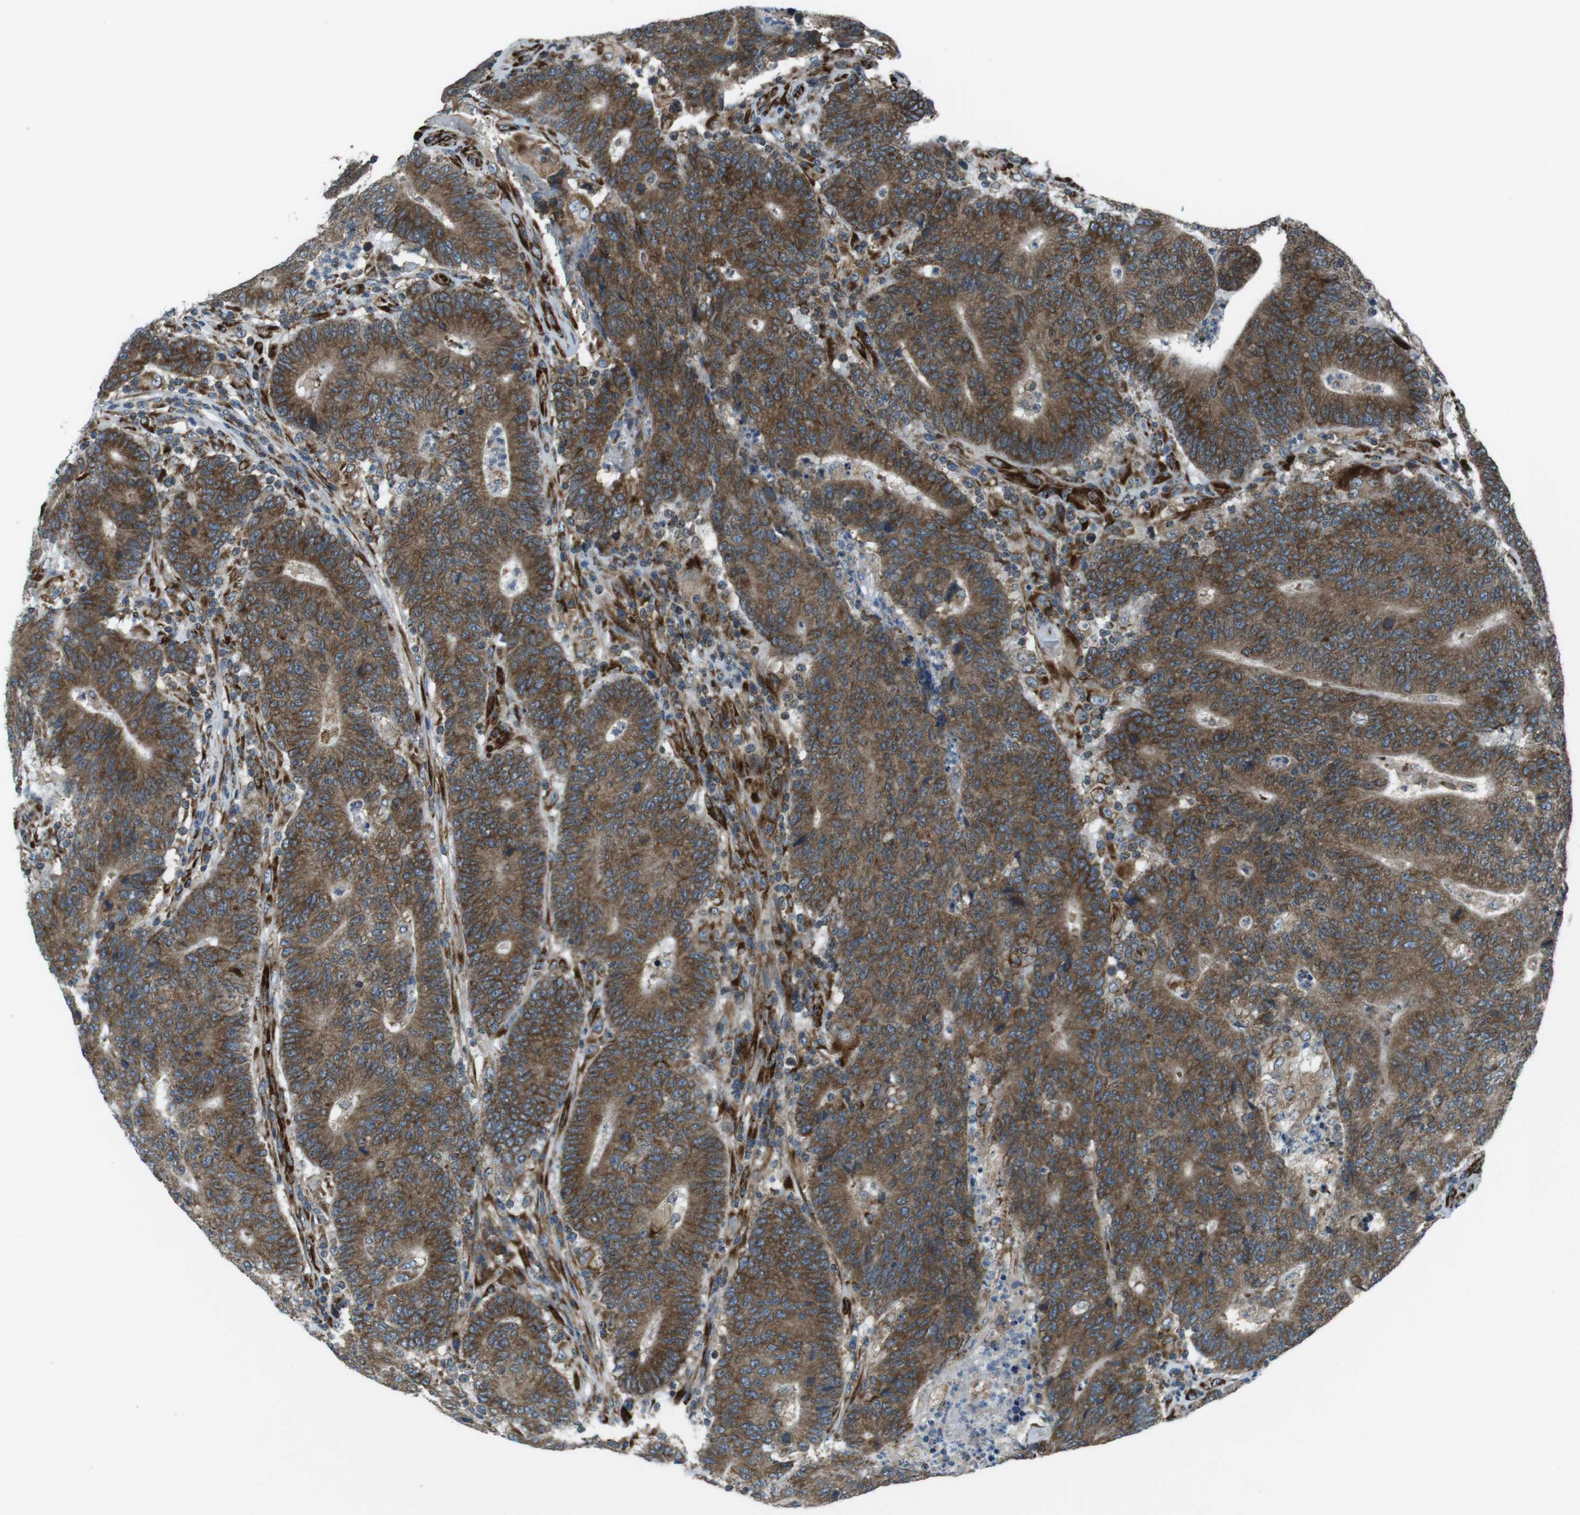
{"staining": {"intensity": "strong", "quantity": ">75%", "location": "cytoplasmic/membranous"}, "tissue": "colorectal cancer", "cell_type": "Tumor cells", "image_type": "cancer", "snomed": [{"axis": "morphology", "description": "Normal tissue, NOS"}, {"axis": "morphology", "description": "Adenocarcinoma, NOS"}, {"axis": "topography", "description": "Colon"}], "caption": "This image shows immunohistochemistry staining of adenocarcinoma (colorectal), with high strong cytoplasmic/membranous staining in about >75% of tumor cells.", "gene": "KTN1", "patient": {"sex": "female", "age": 75}}